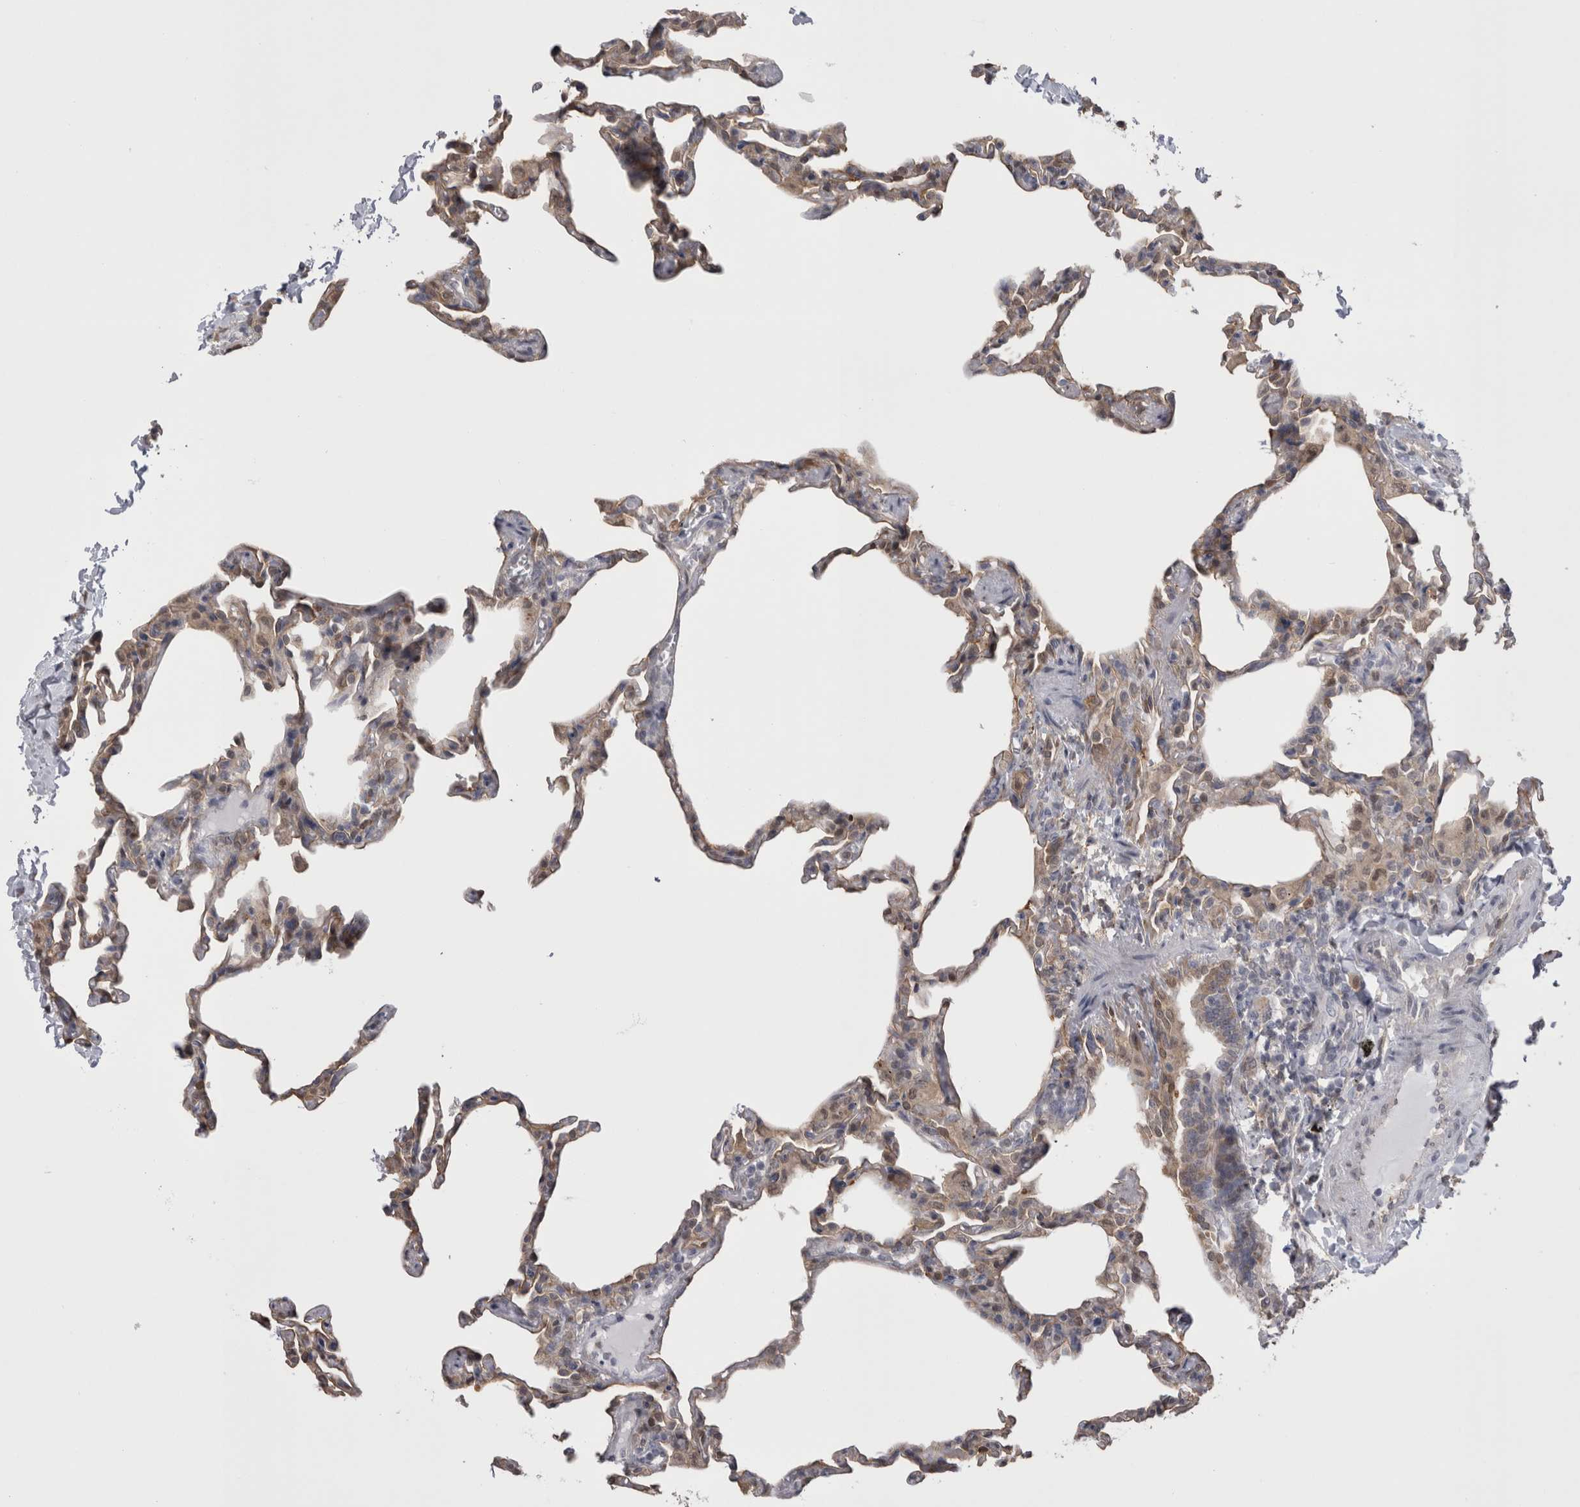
{"staining": {"intensity": "negative", "quantity": "none", "location": "none"}, "tissue": "lung", "cell_type": "Alveolar cells", "image_type": "normal", "snomed": [{"axis": "morphology", "description": "Normal tissue, NOS"}, {"axis": "topography", "description": "Lung"}], "caption": "The immunohistochemistry (IHC) micrograph has no significant positivity in alveolar cells of lung.", "gene": "CHIC1", "patient": {"sex": "male", "age": 20}}